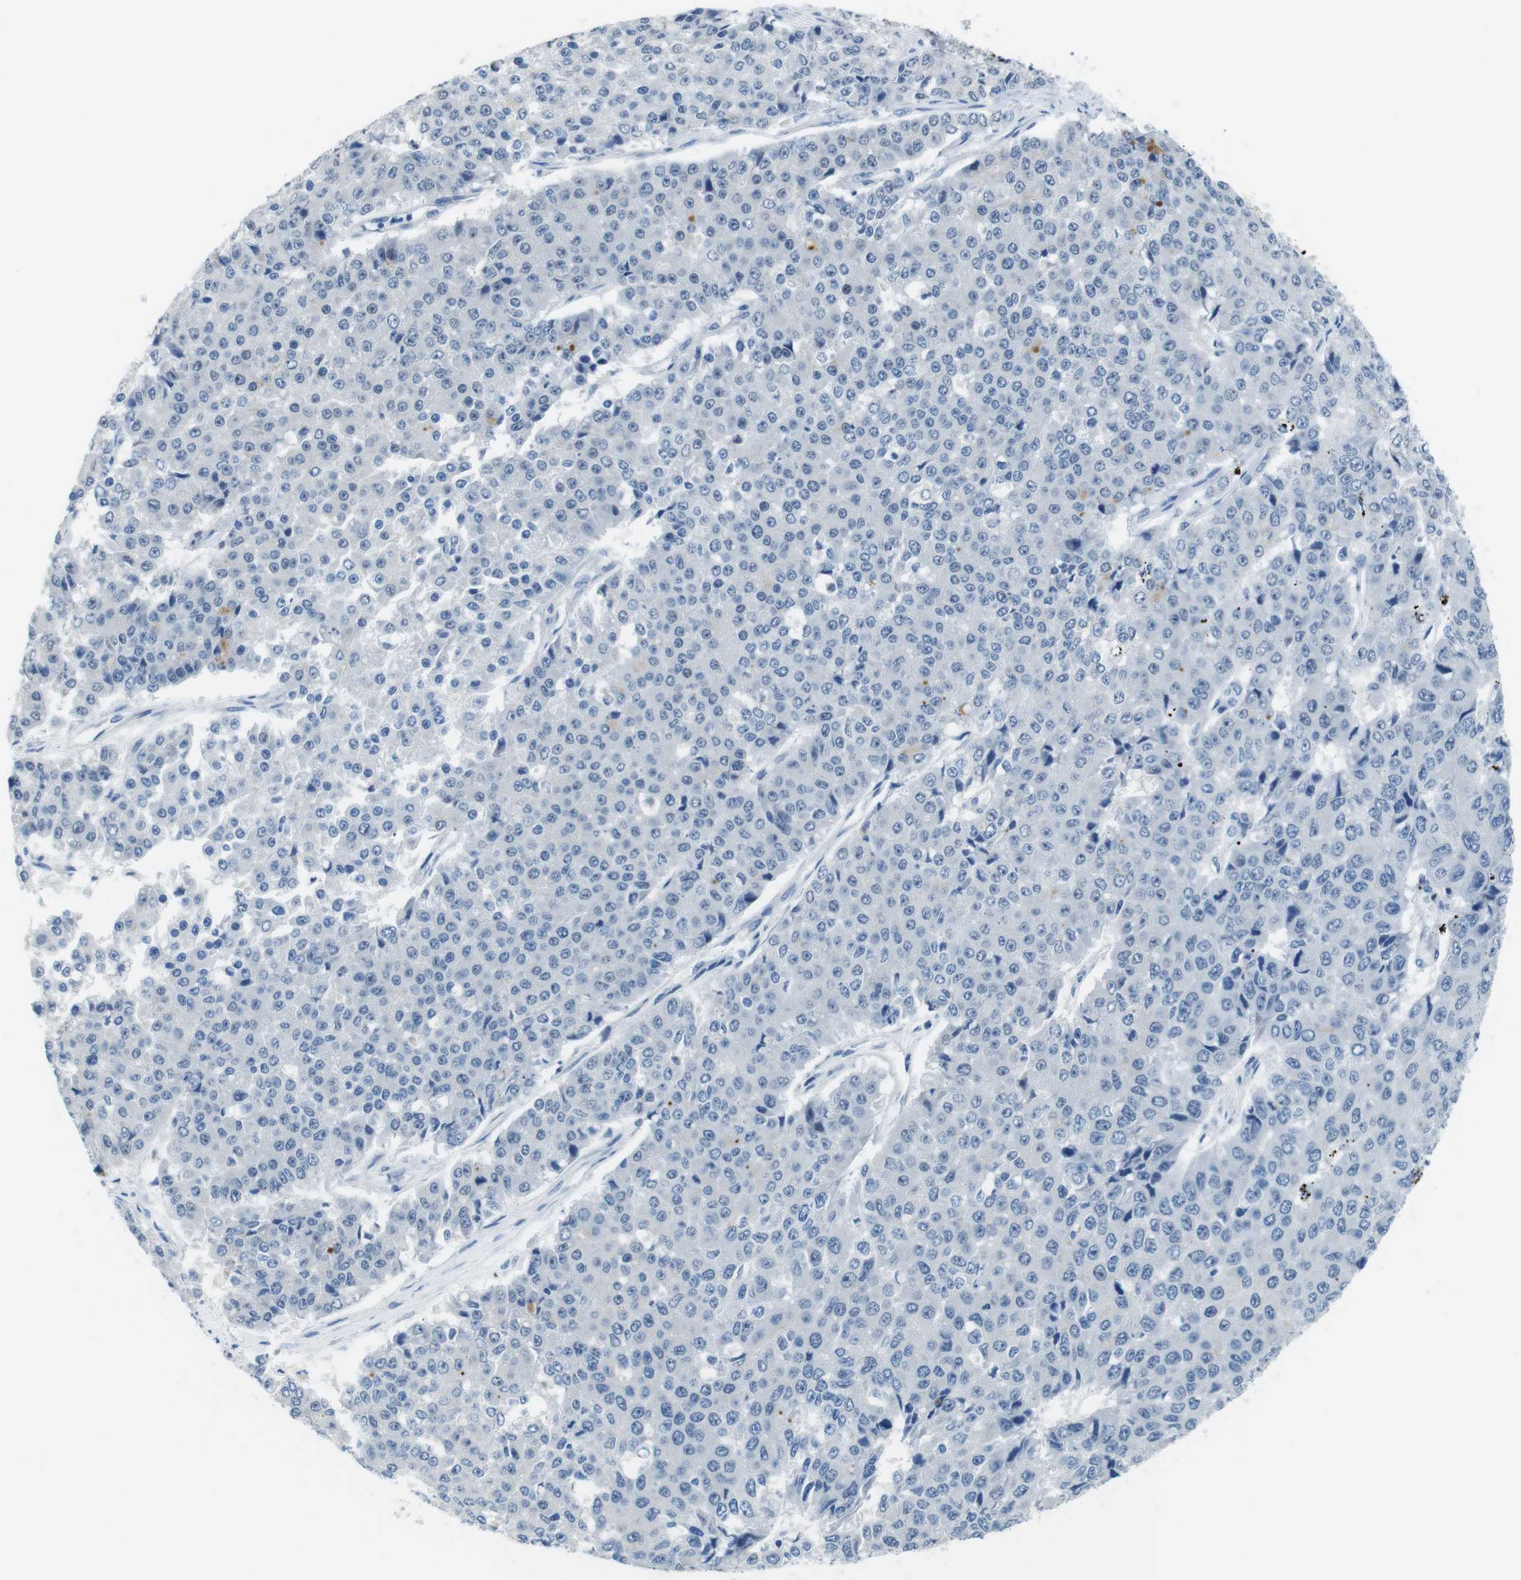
{"staining": {"intensity": "negative", "quantity": "none", "location": "none"}, "tissue": "pancreatic cancer", "cell_type": "Tumor cells", "image_type": "cancer", "snomed": [{"axis": "morphology", "description": "Adenocarcinoma, NOS"}, {"axis": "topography", "description": "Pancreas"}], "caption": "This micrograph is of pancreatic cancer (adenocarcinoma) stained with IHC to label a protein in brown with the nuclei are counter-stained blue. There is no staining in tumor cells. (Brightfield microscopy of DAB immunohistochemistry (IHC) at high magnification).", "gene": "SLC35A3", "patient": {"sex": "male", "age": 50}}